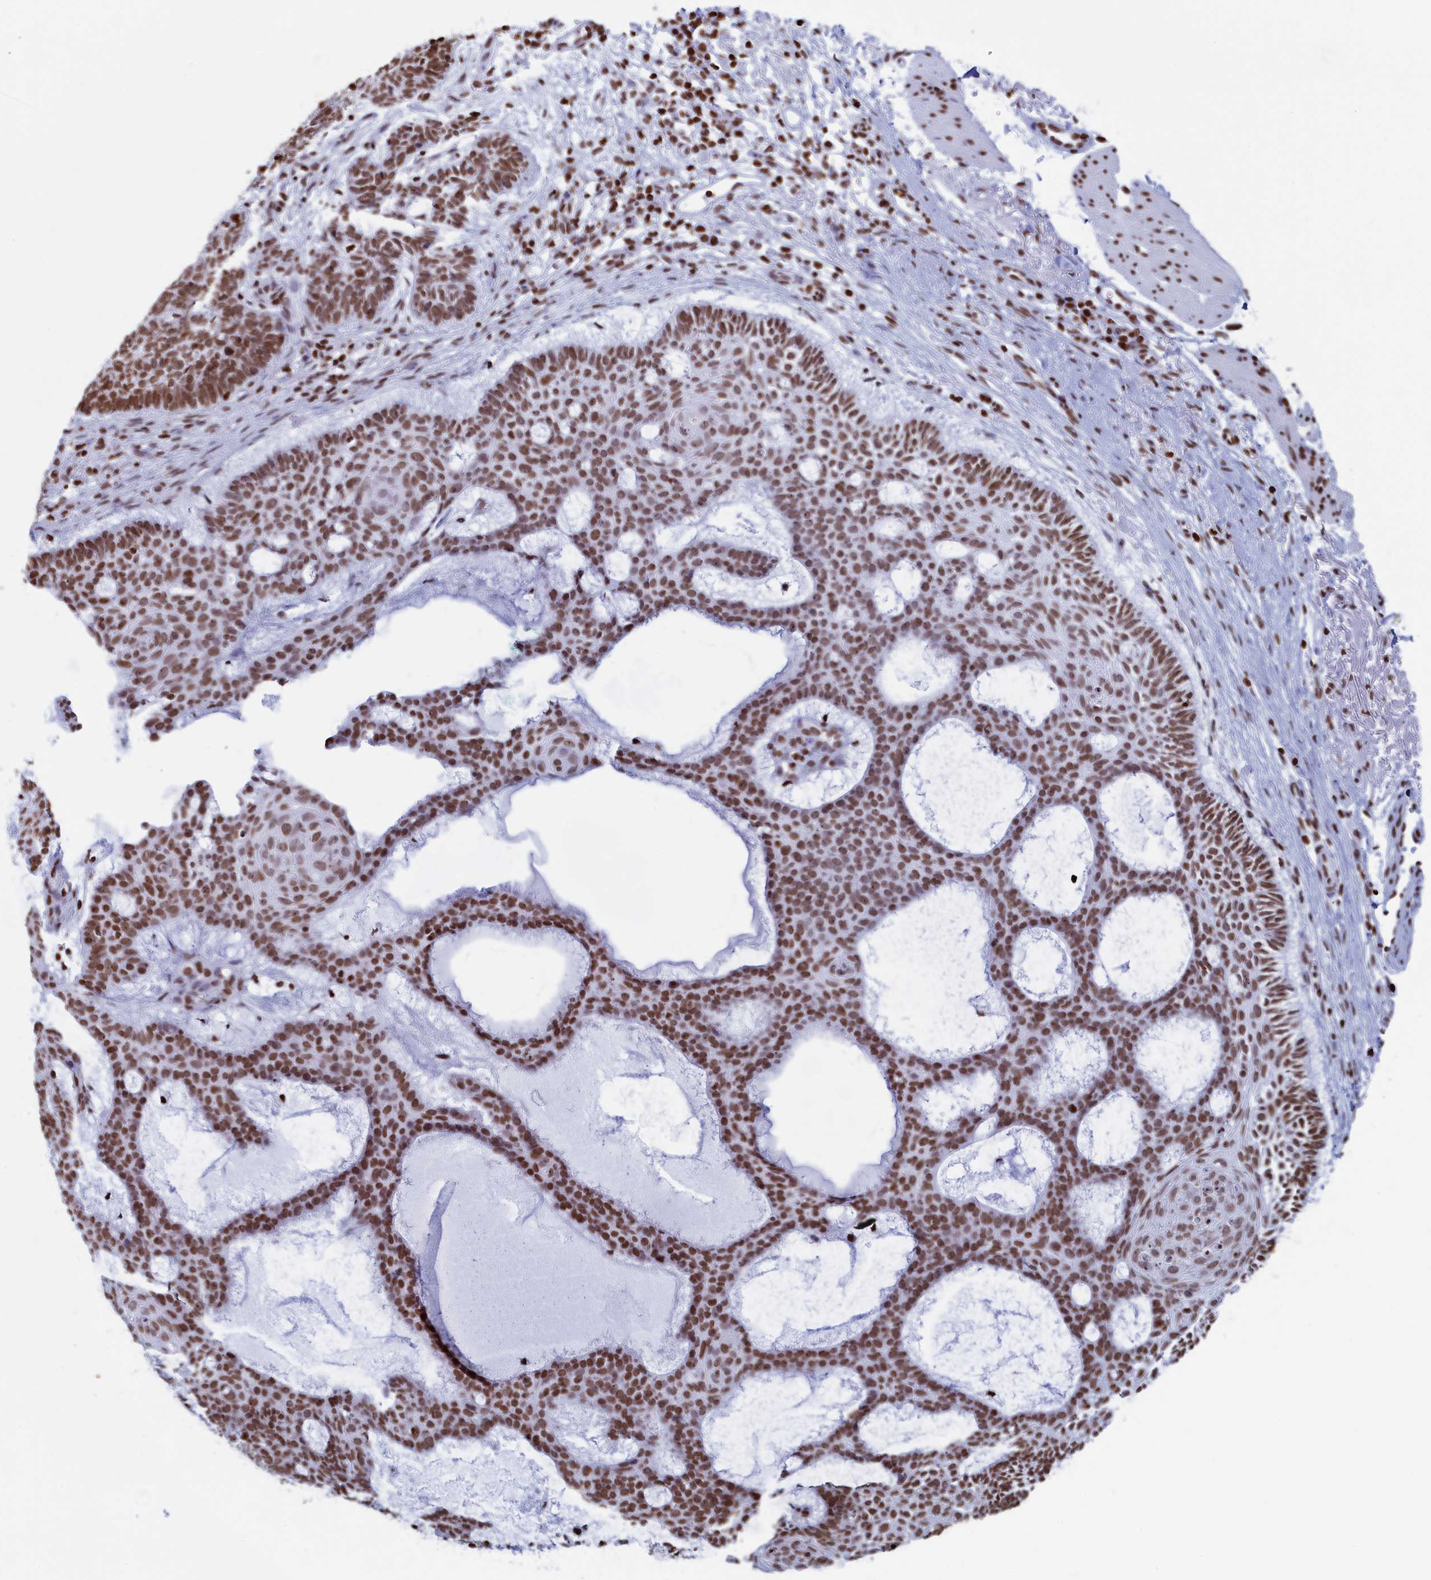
{"staining": {"intensity": "moderate", "quantity": ">75%", "location": "nuclear"}, "tissue": "skin cancer", "cell_type": "Tumor cells", "image_type": "cancer", "snomed": [{"axis": "morphology", "description": "Basal cell carcinoma"}, {"axis": "topography", "description": "Skin"}], "caption": "Skin basal cell carcinoma stained for a protein (brown) shows moderate nuclear positive positivity in approximately >75% of tumor cells.", "gene": "APOBEC3A", "patient": {"sex": "male", "age": 85}}